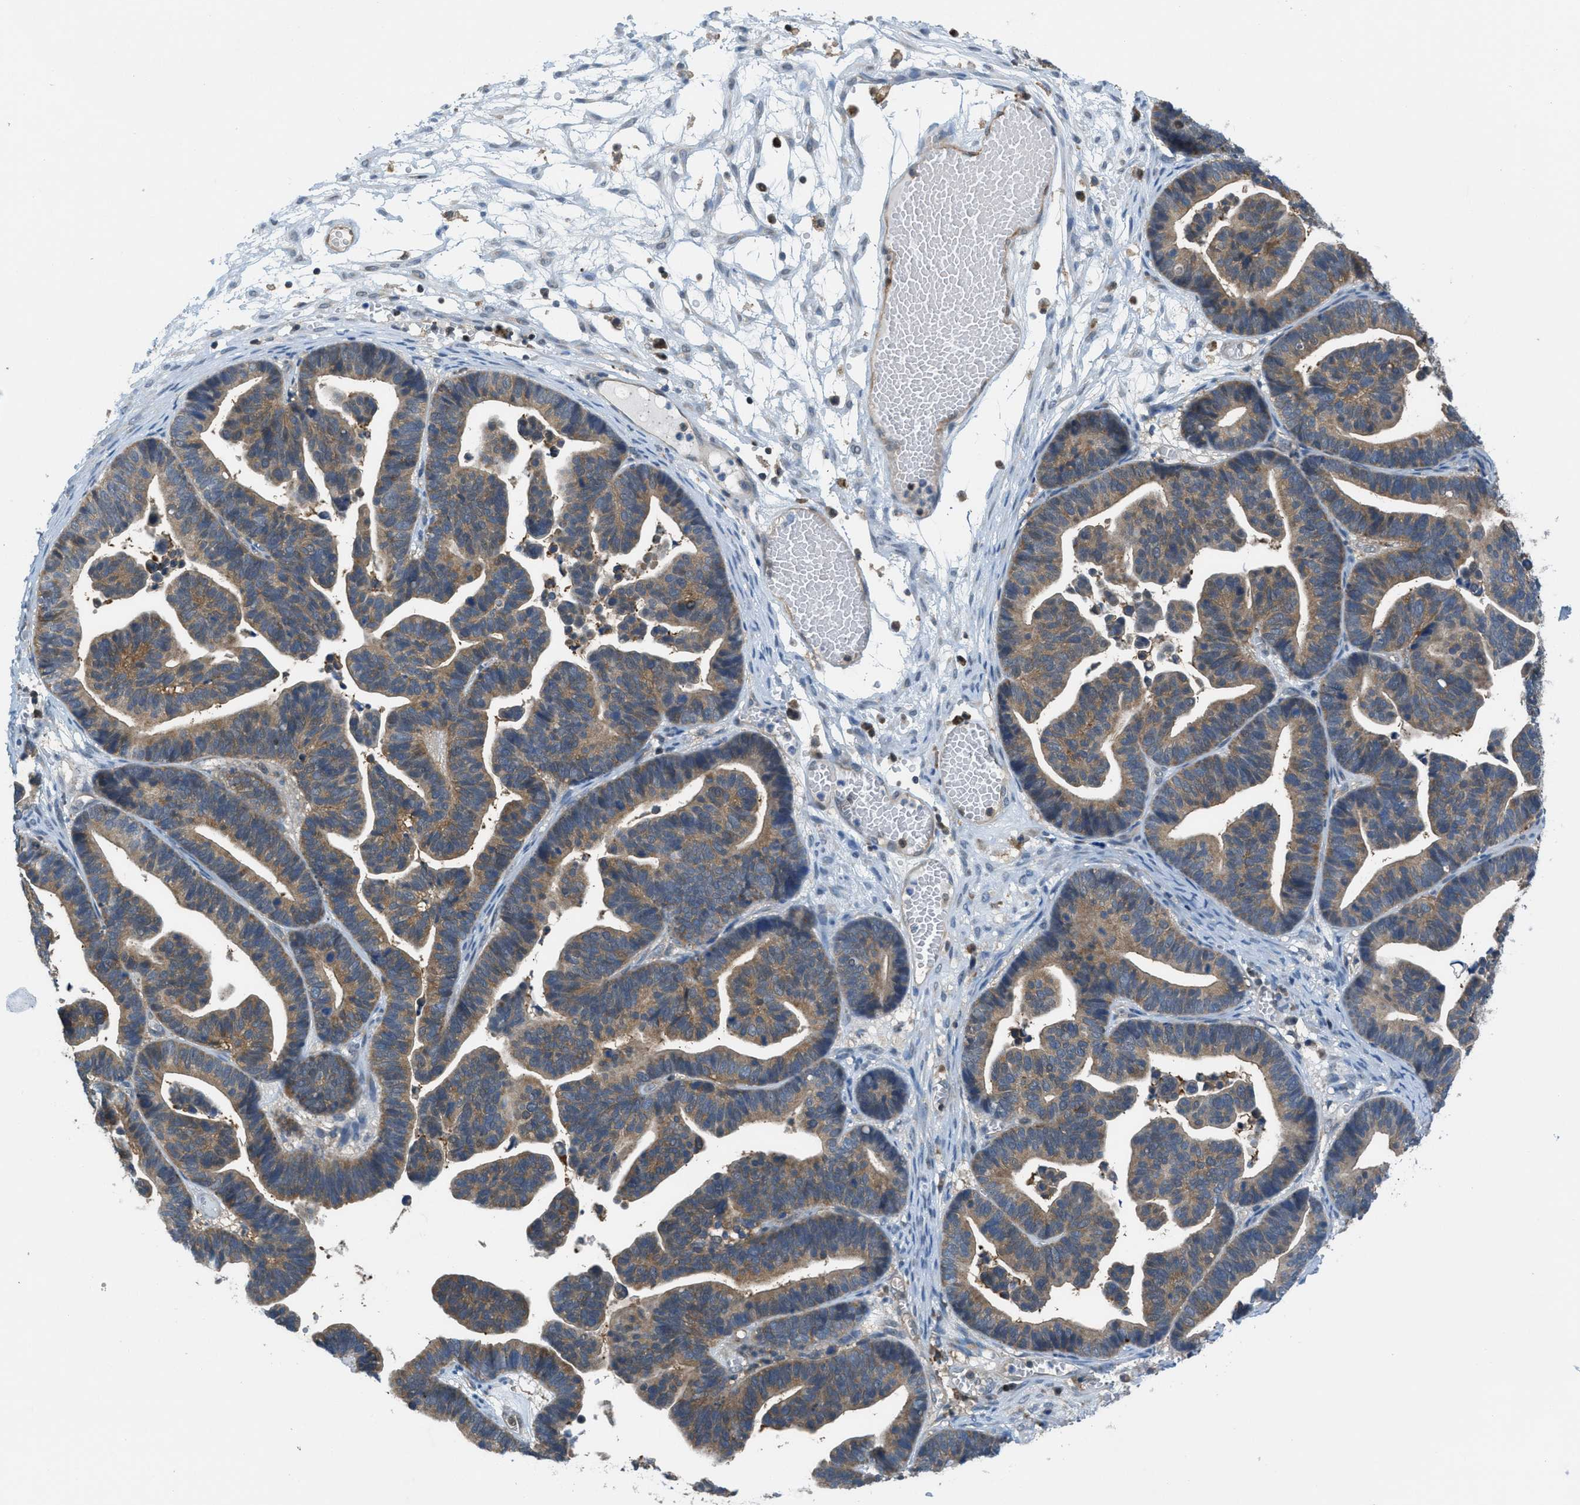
{"staining": {"intensity": "moderate", "quantity": ">75%", "location": "cytoplasmic/membranous"}, "tissue": "ovarian cancer", "cell_type": "Tumor cells", "image_type": "cancer", "snomed": [{"axis": "morphology", "description": "Cystadenocarcinoma, serous, NOS"}, {"axis": "topography", "description": "Ovary"}], "caption": "Brown immunohistochemical staining in human ovarian cancer exhibits moderate cytoplasmic/membranous staining in approximately >75% of tumor cells.", "gene": "PIP5K1C", "patient": {"sex": "female", "age": 56}}